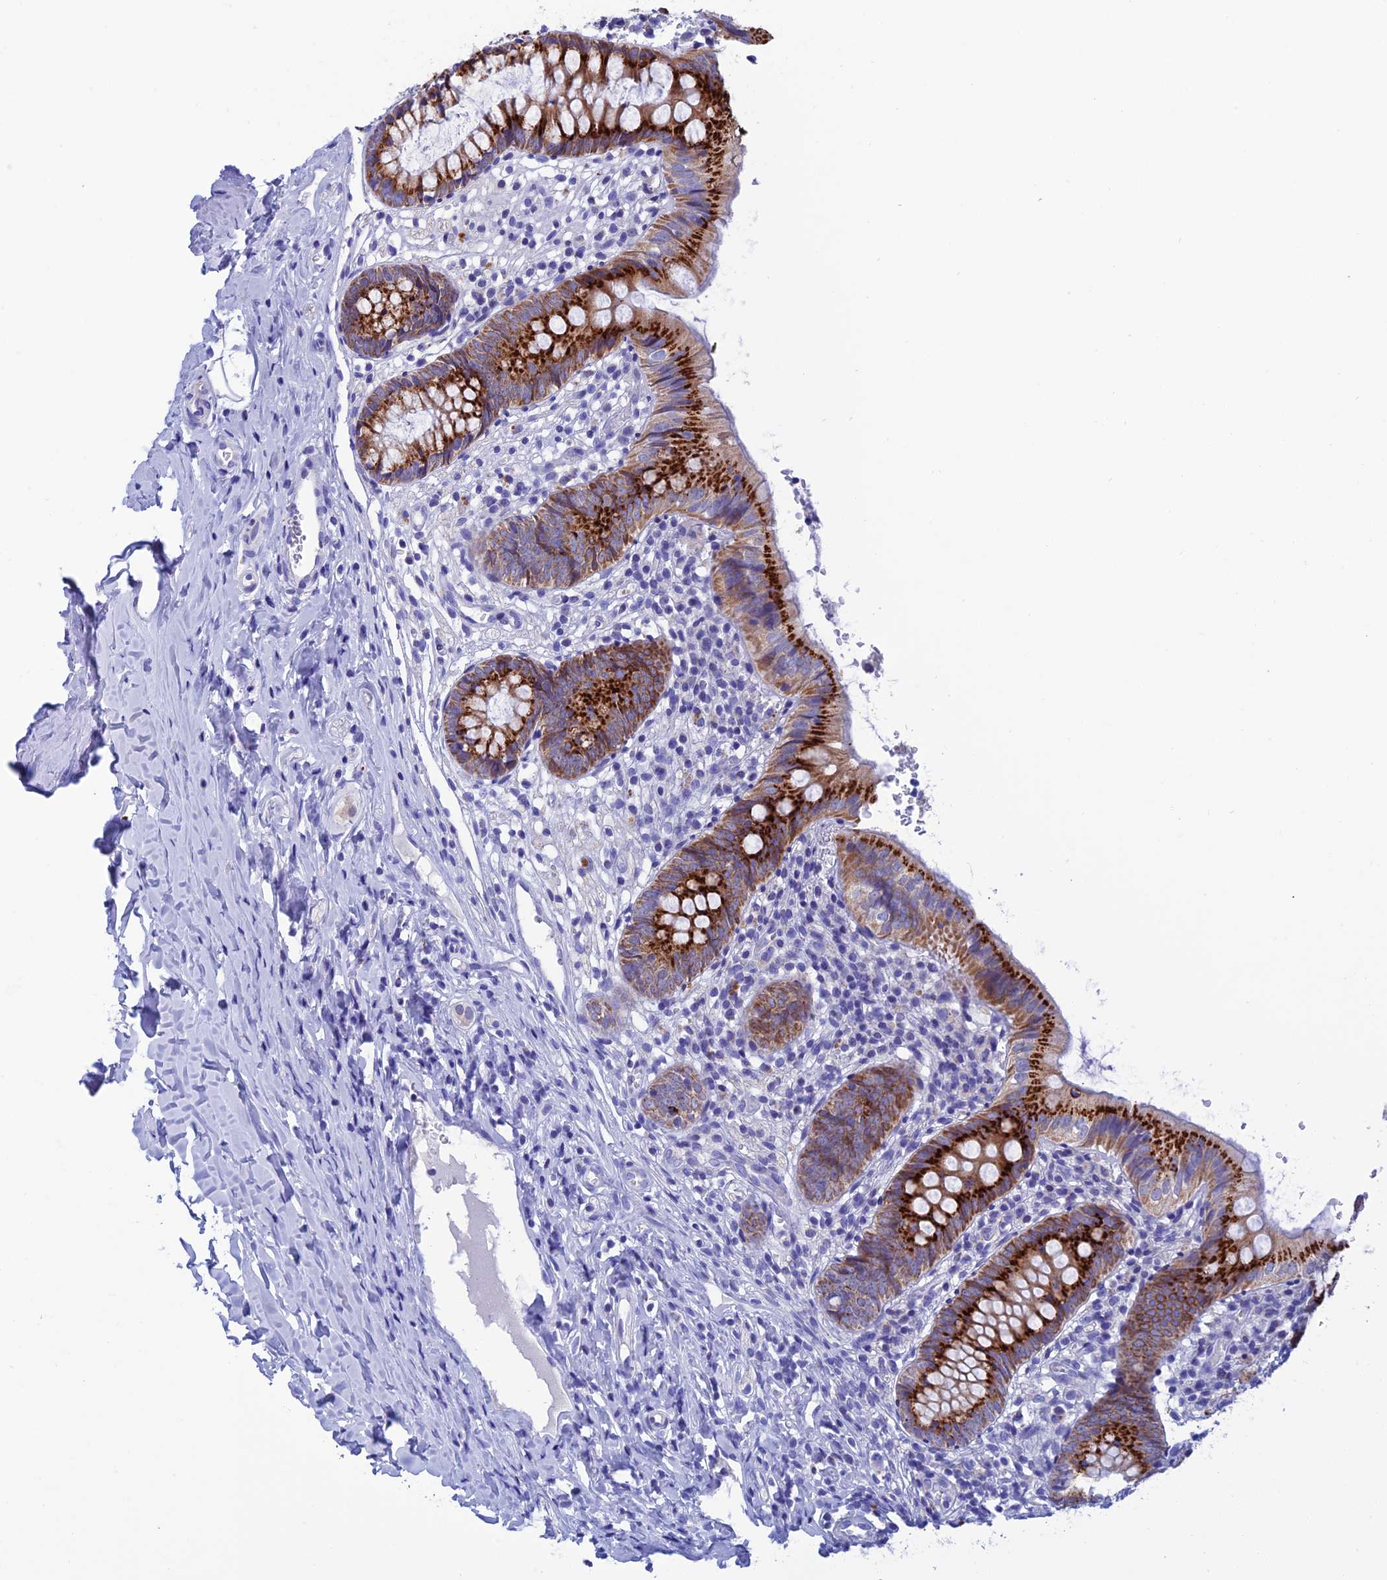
{"staining": {"intensity": "strong", "quantity": ">75%", "location": "cytoplasmic/membranous"}, "tissue": "appendix", "cell_type": "Glandular cells", "image_type": "normal", "snomed": [{"axis": "morphology", "description": "Normal tissue, NOS"}, {"axis": "topography", "description": "Appendix"}], "caption": "This is an image of immunohistochemistry staining of unremarkable appendix, which shows strong positivity in the cytoplasmic/membranous of glandular cells.", "gene": "NXPE4", "patient": {"sex": "male", "age": 8}}